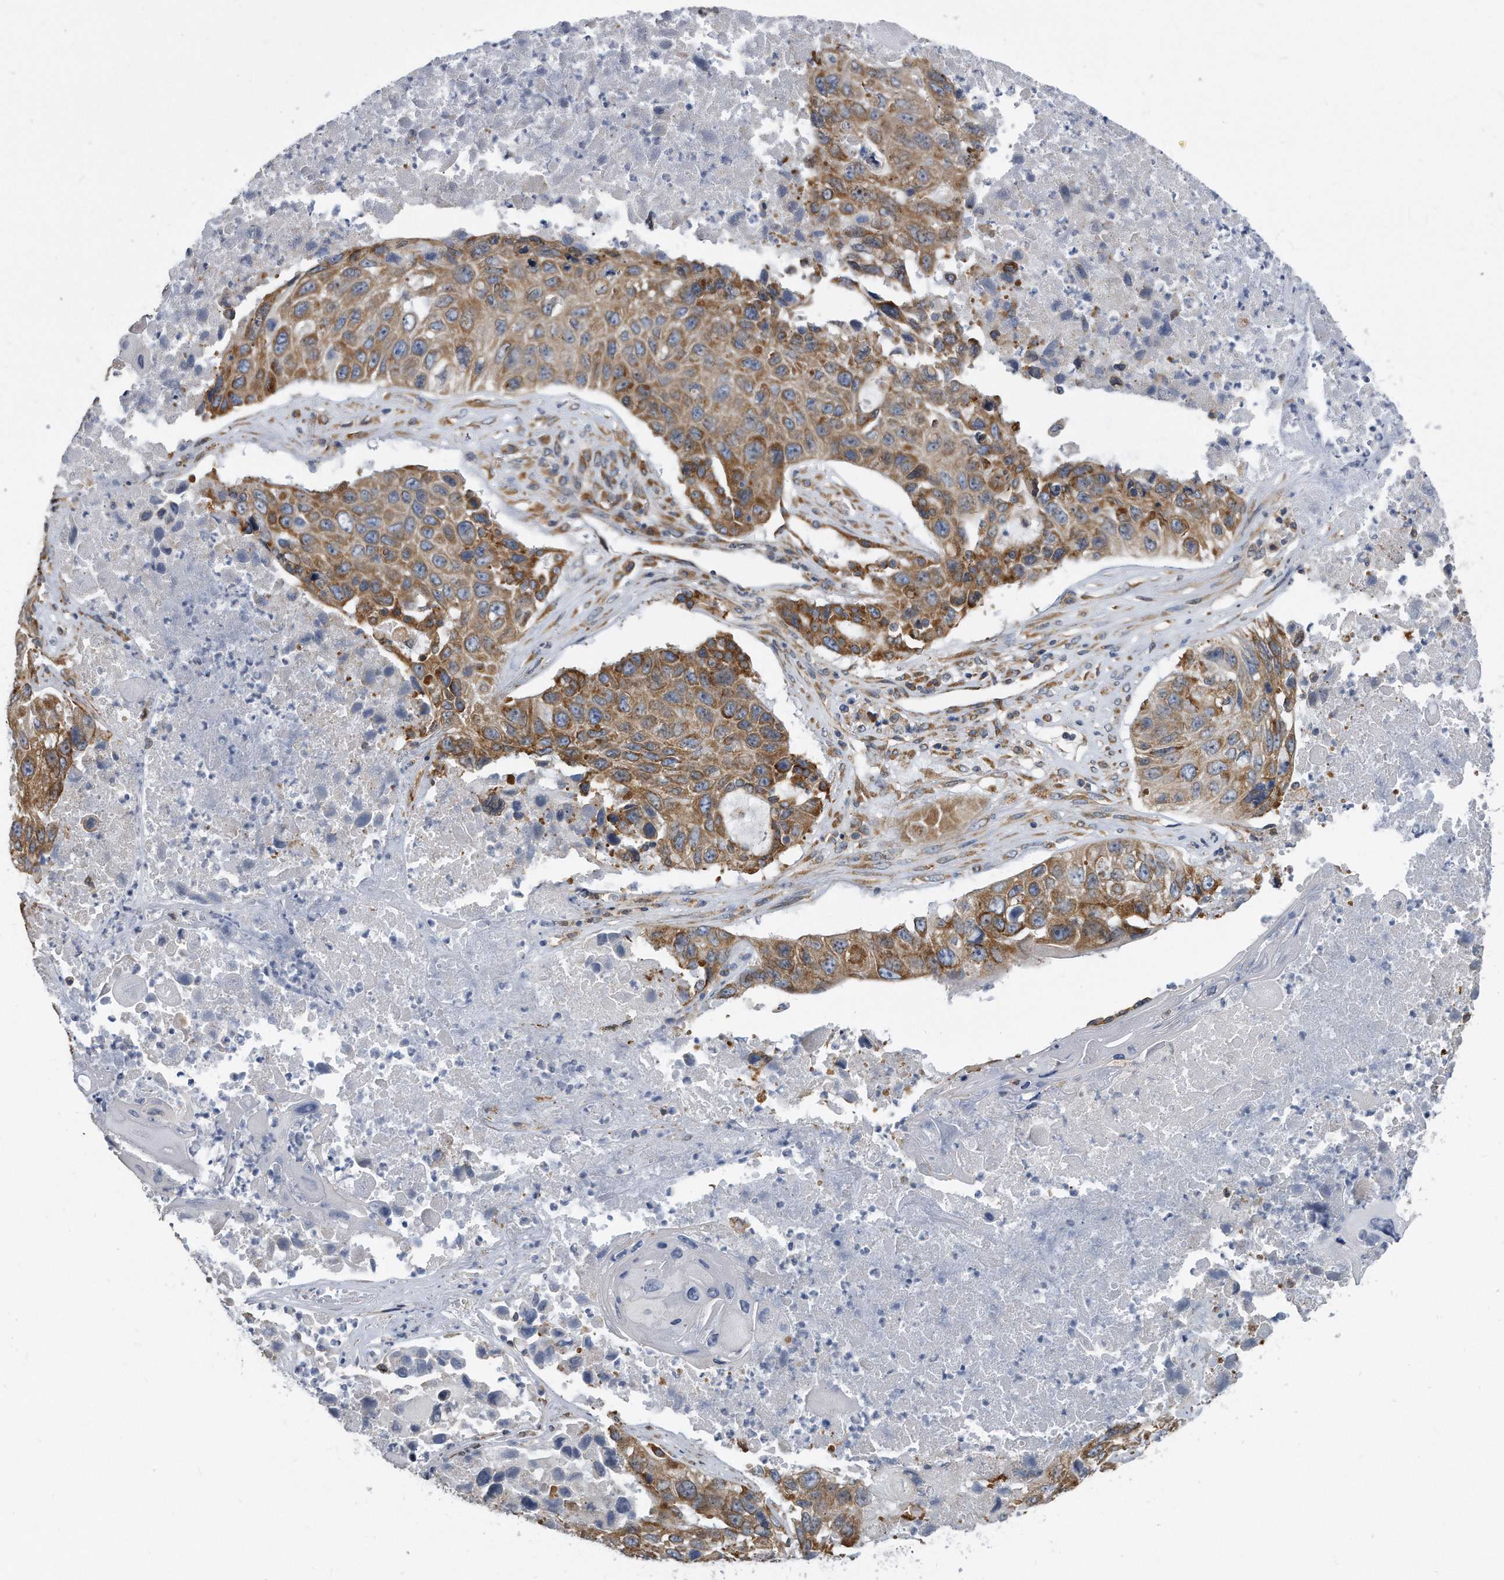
{"staining": {"intensity": "moderate", "quantity": ">75%", "location": "cytoplasmic/membranous"}, "tissue": "lung cancer", "cell_type": "Tumor cells", "image_type": "cancer", "snomed": [{"axis": "morphology", "description": "Squamous cell carcinoma, NOS"}, {"axis": "topography", "description": "Lung"}], "caption": "The histopathology image reveals staining of squamous cell carcinoma (lung), revealing moderate cytoplasmic/membranous protein positivity (brown color) within tumor cells.", "gene": "CCDC47", "patient": {"sex": "male", "age": 61}}